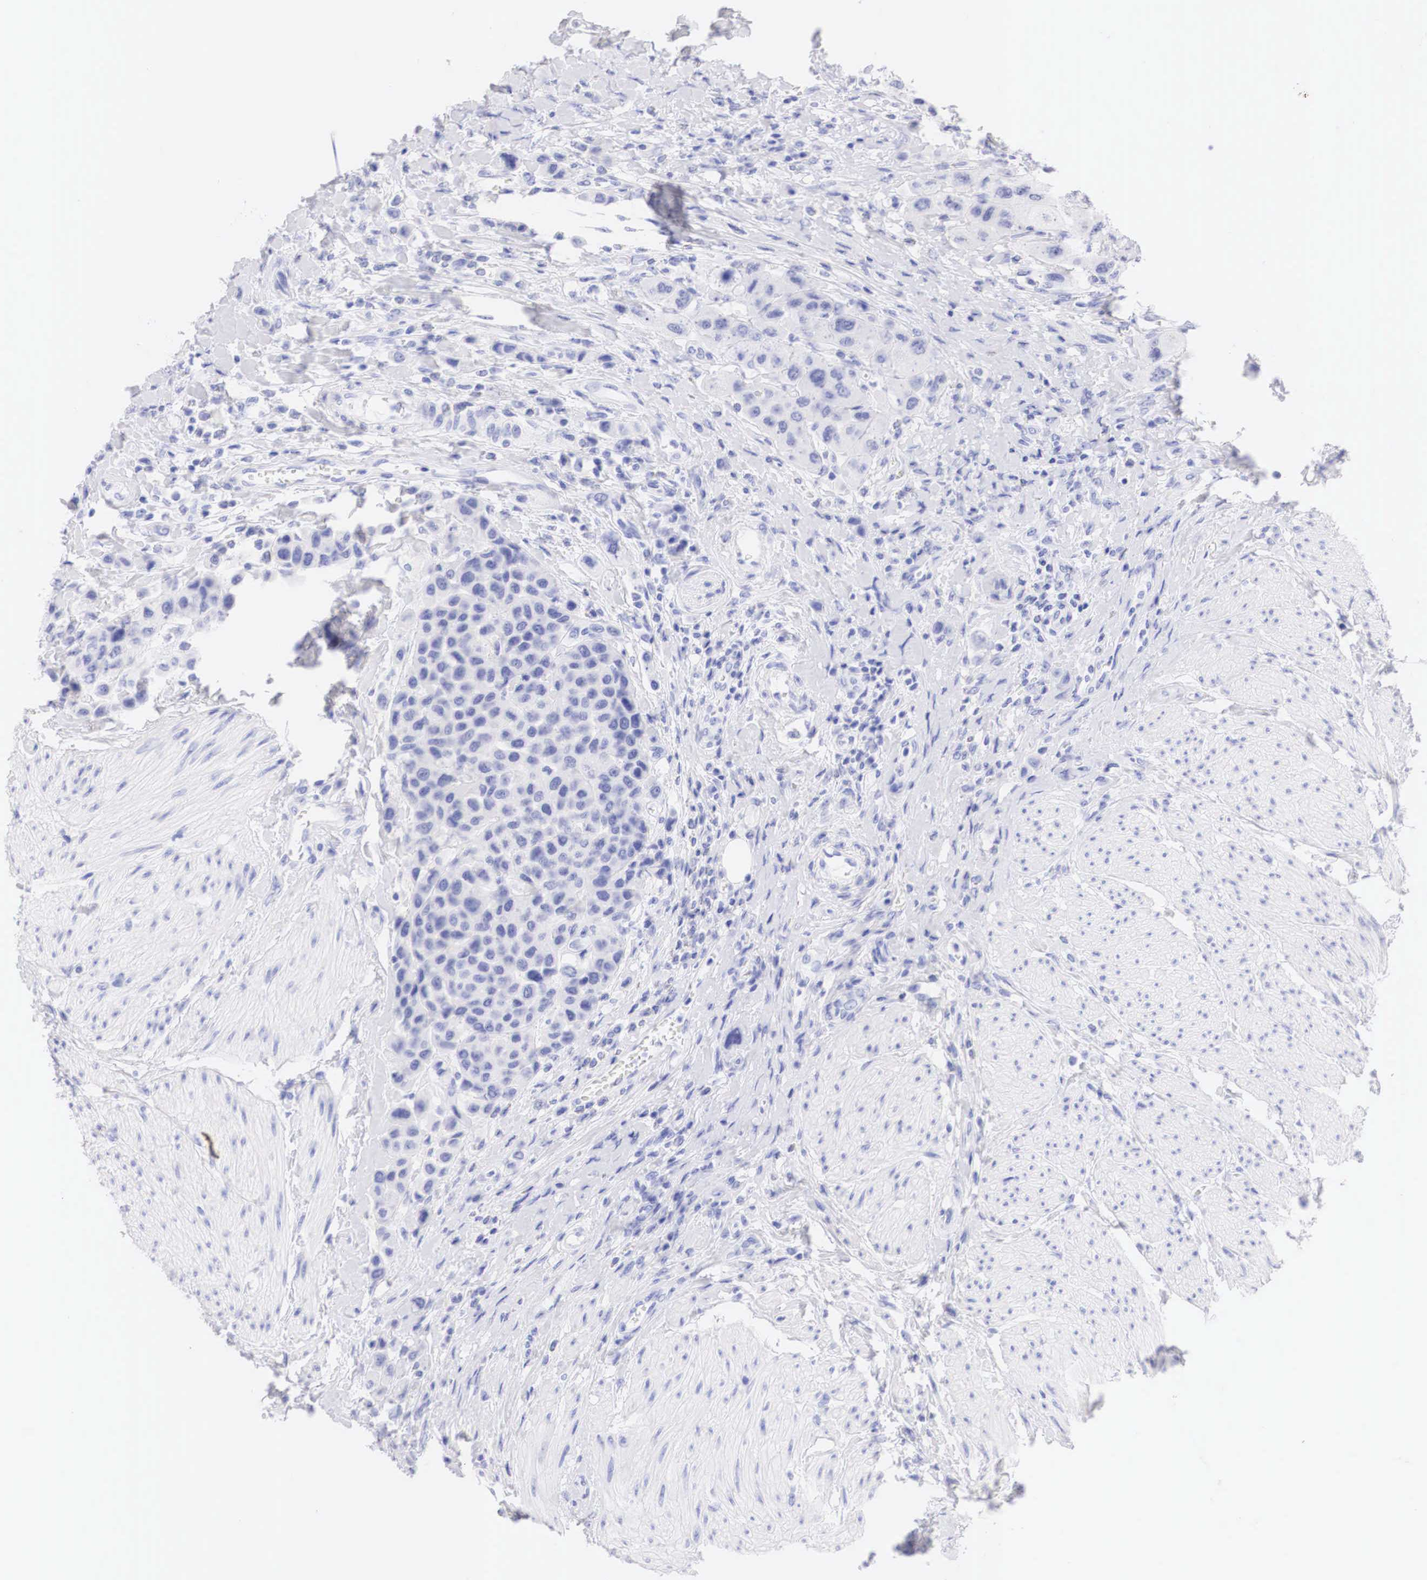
{"staining": {"intensity": "negative", "quantity": "none", "location": "none"}, "tissue": "urothelial cancer", "cell_type": "Tumor cells", "image_type": "cancer", "snomed": [{"axis": "morphology", "description": "Urothelial carcinoma, High grade"}, {"axis": "topography", "description": "Urinary bladder"}], "caption": "Immunohistochemistry (IHC) of urothelial cancer shows no positivity in tumor cells.", "gene": "TYR", "patient": {"sex": "male", "age": 50}}